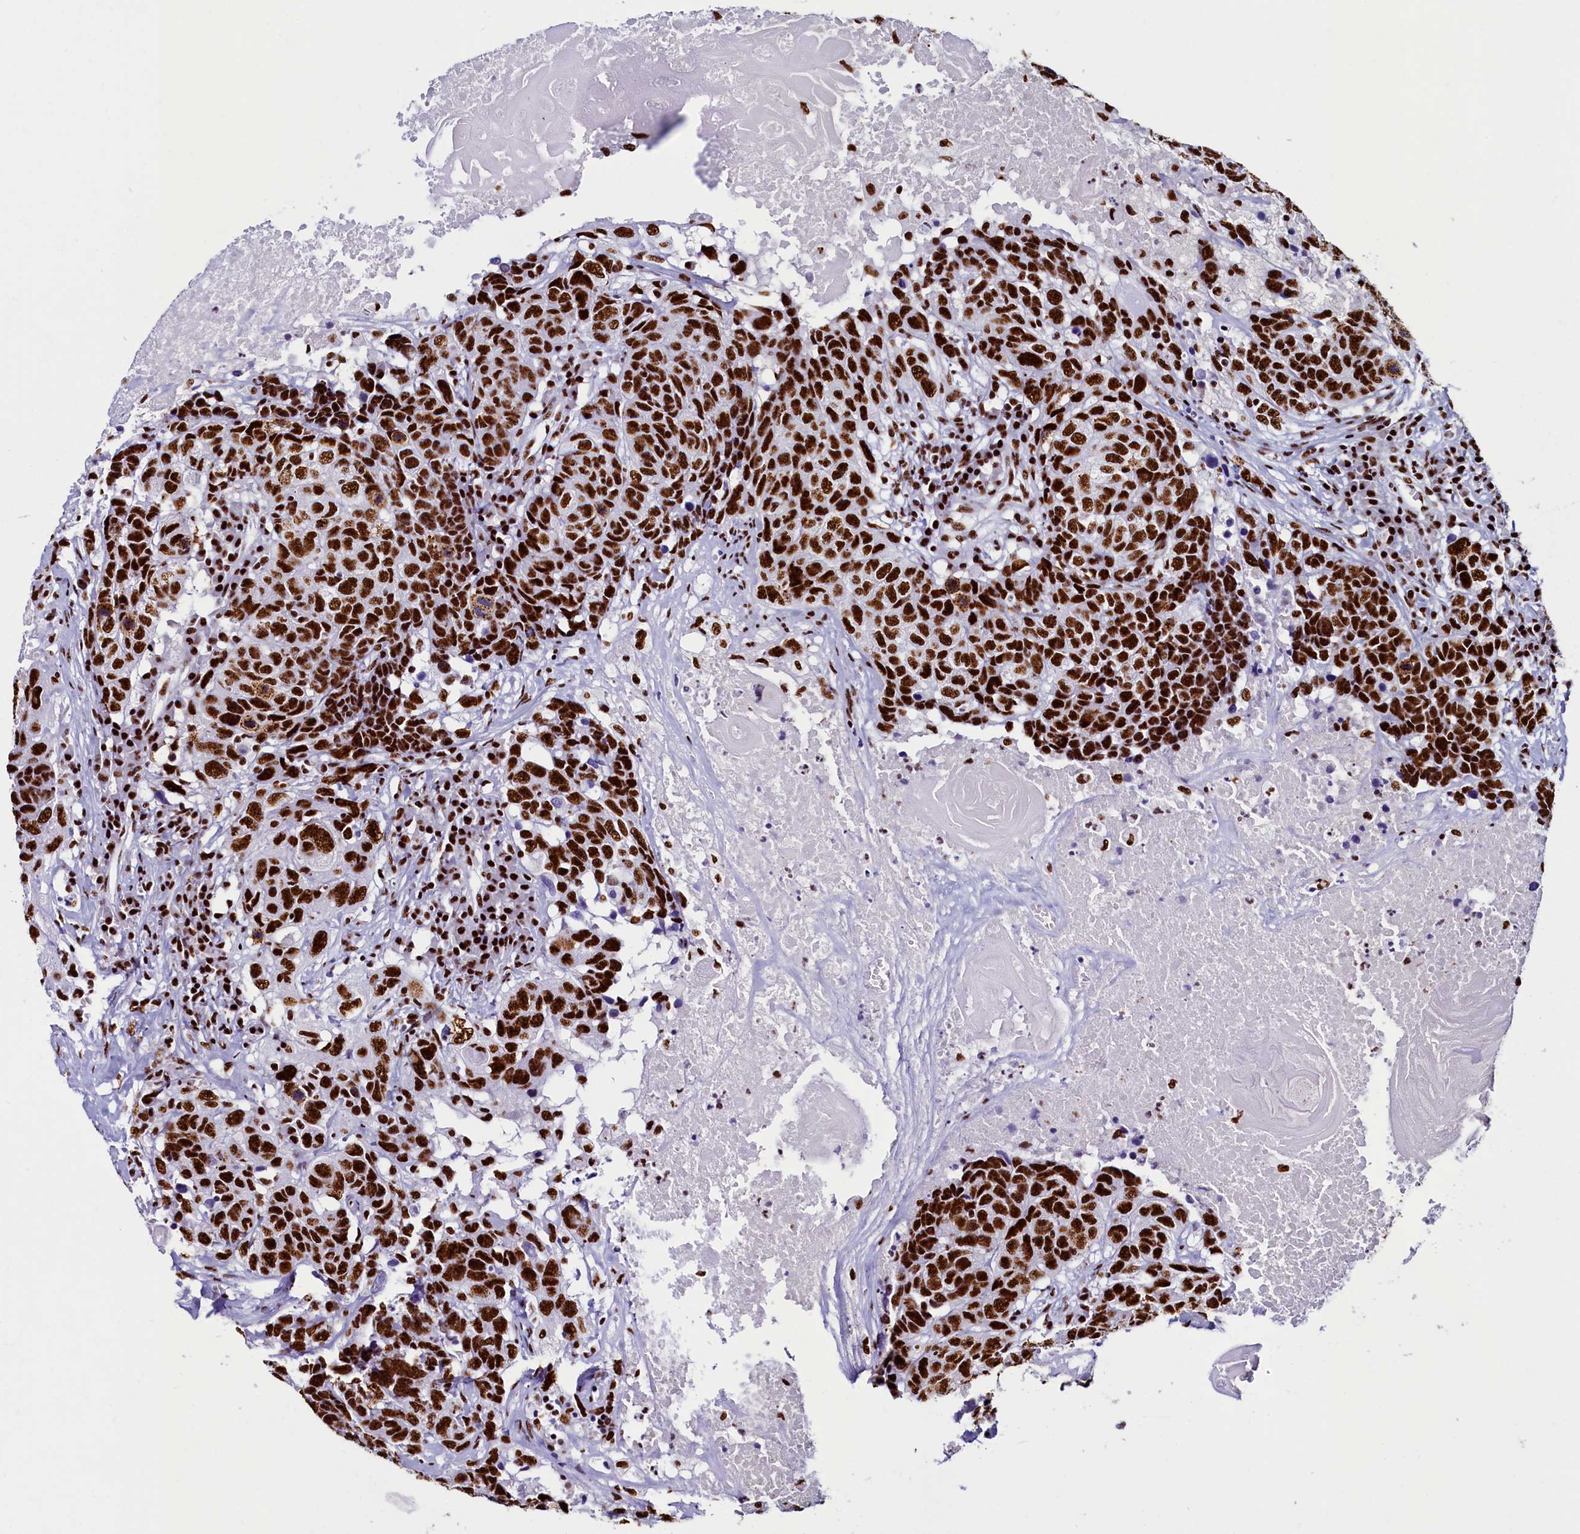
{"staining": {"intensity": "strong", "quantity": ">75%", "location": "nuclear"}, "tissue": "head and neck cancer", "cell_type": "Tumor cells", "image_type": "cancer", "snomed": [{"axis": "morphology", "description": "Squamous cell carcinoma, NOS"}, {"axis": "topography", "description": "Head-Neck"}], "caption": "DAB (3,3'-diaminobenzidine) immunohistochemical staining of head and neck cancer displays strong nuclear protein staining in approximately >75% of tumor cells.", "gene": "SRRM2", "patient": {"sex": "male", "age": 66}}